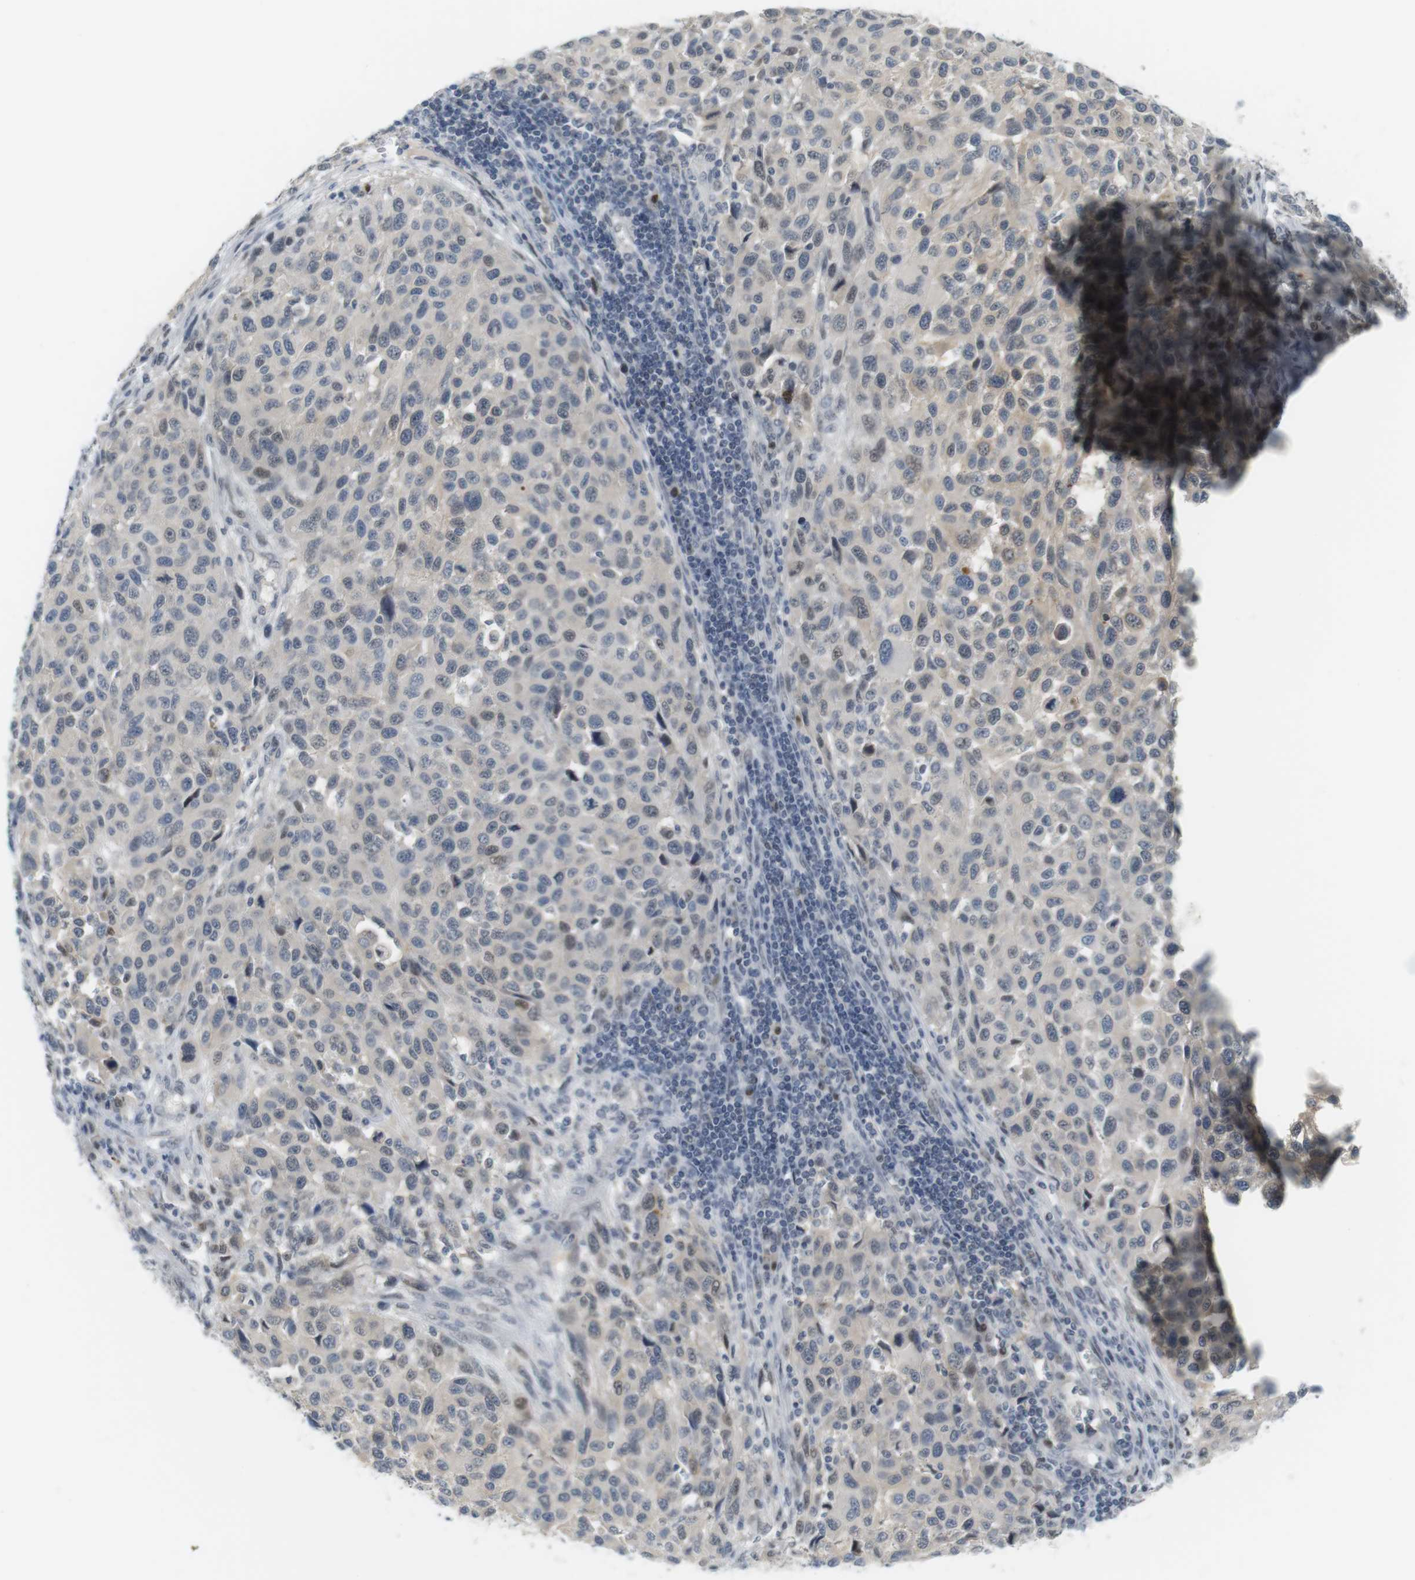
{"staining": {"intensity": "weak", "quantity": "<25%", "location": "nuclear"}, "tissue": "melanoma", "cell_type": "Tumor cells", "image_type": "cancer", "snomed": [{"axis": "morphology", "description": "Malignant melanoma, Metastatic site"}, {"axis": "topography", "description": "Lymph node"}], "caption": "Immunohistochemical staining of malignant melanoma (metastatic site) reveals no significant positivity in tumor cells.", "gene": "CREB3L2", "patient": {"sex": "male", "age": 61}}